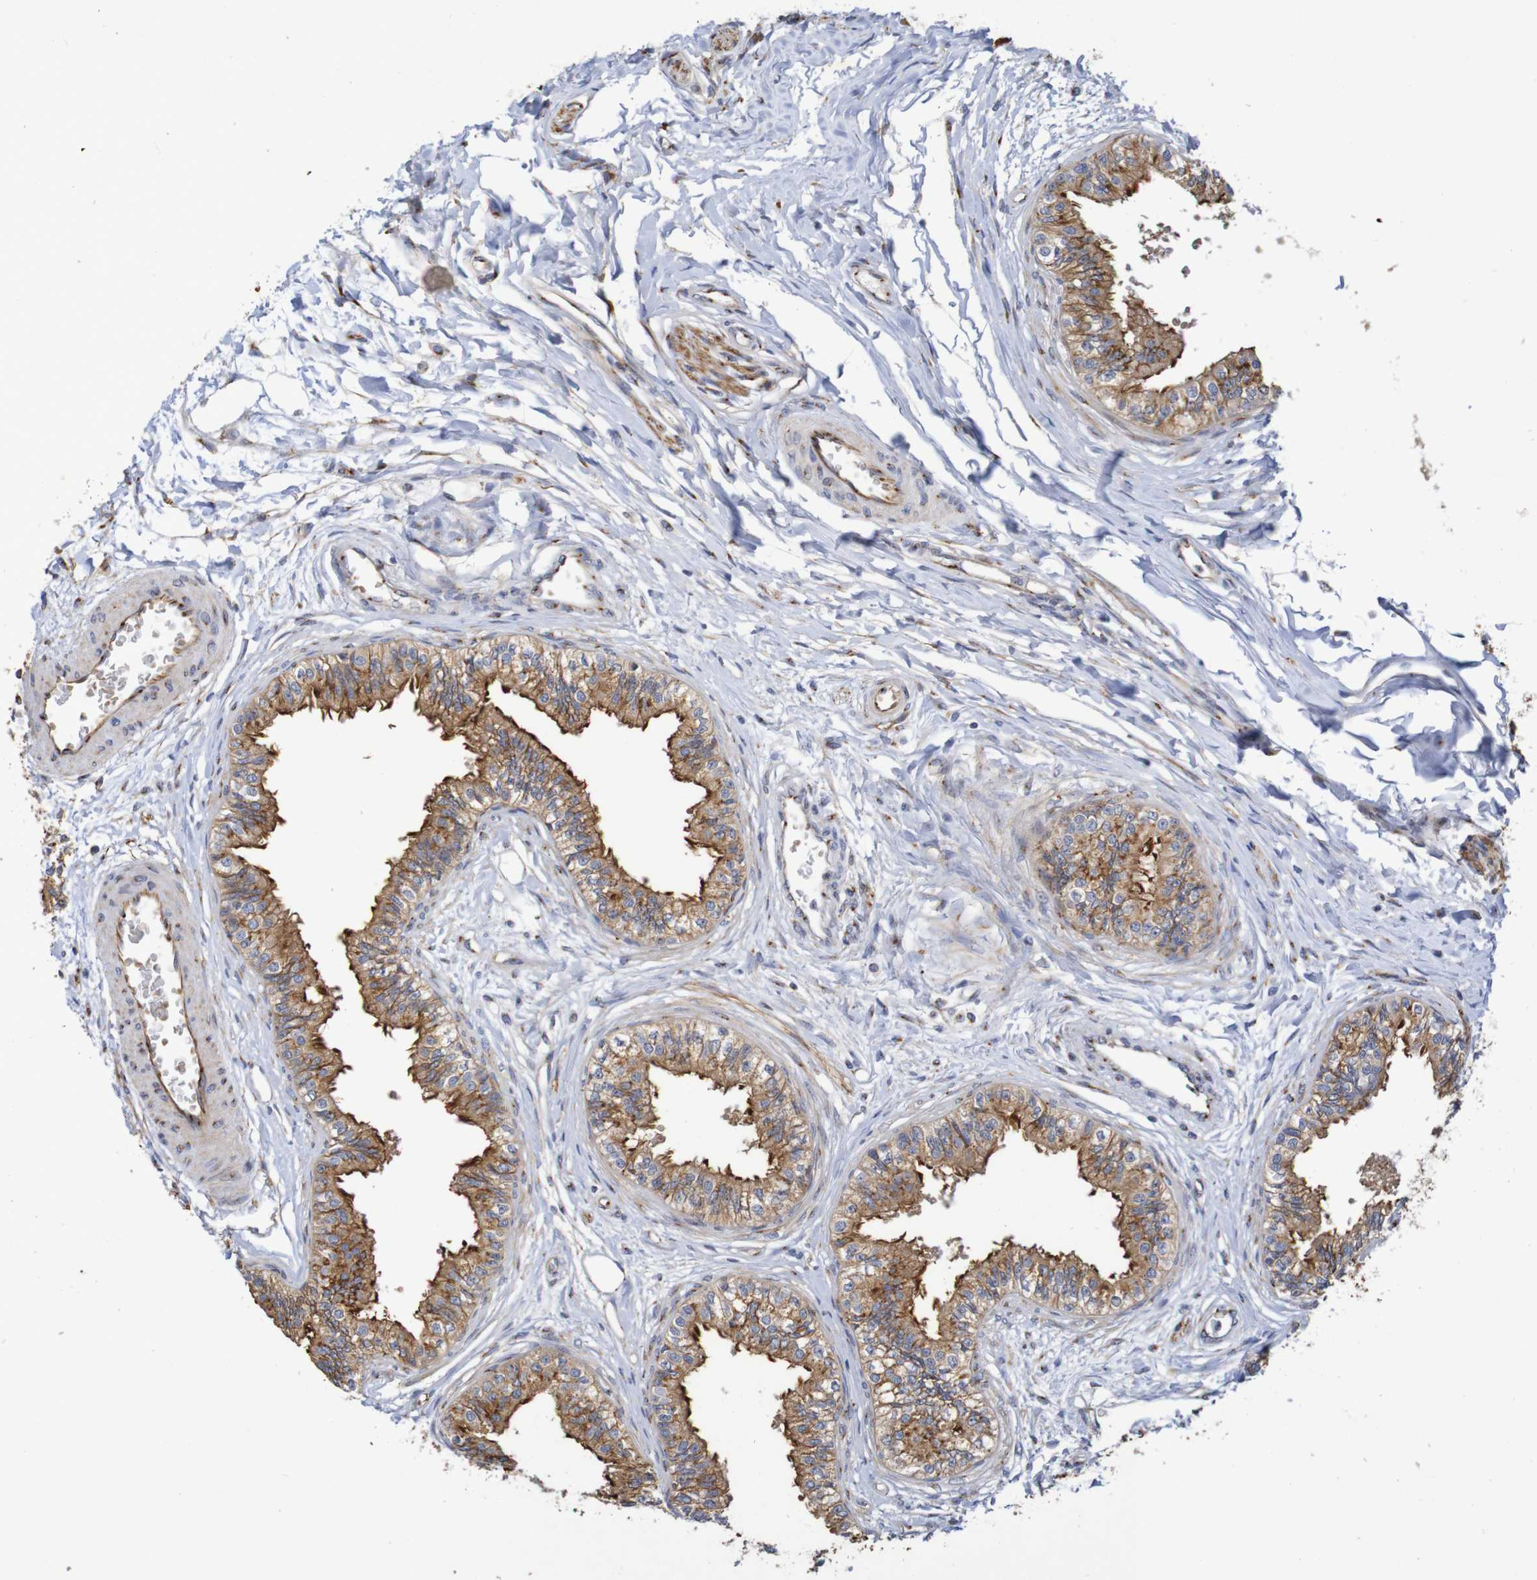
{"staining": {"intensity": "moderate", "quantity": ">75%", "location": "cytoplasmic/membranous"}, "tissue": "epididymis", "cell_type": "Glandular cells", "image_type": "normal", "snomed": [{"axis": "morphology", "description": "Normal tissue, NOS"}, {"axis": "morphology", "description": "Adenocarcinoma, metastatic, NOS"}, {"axis": "topography", "description": "Testis"}, {"axis": "topography", "description": "Epididymis"}], "caption": "A high-resolution photomicrograph shows IHC staining of benign epididymis, which reveals moderate cytoplasmic/membranous expression in approximately >75% of glandular cells.", "gene": "DCP2", "patient": {"sex": "male", "age": 26}}